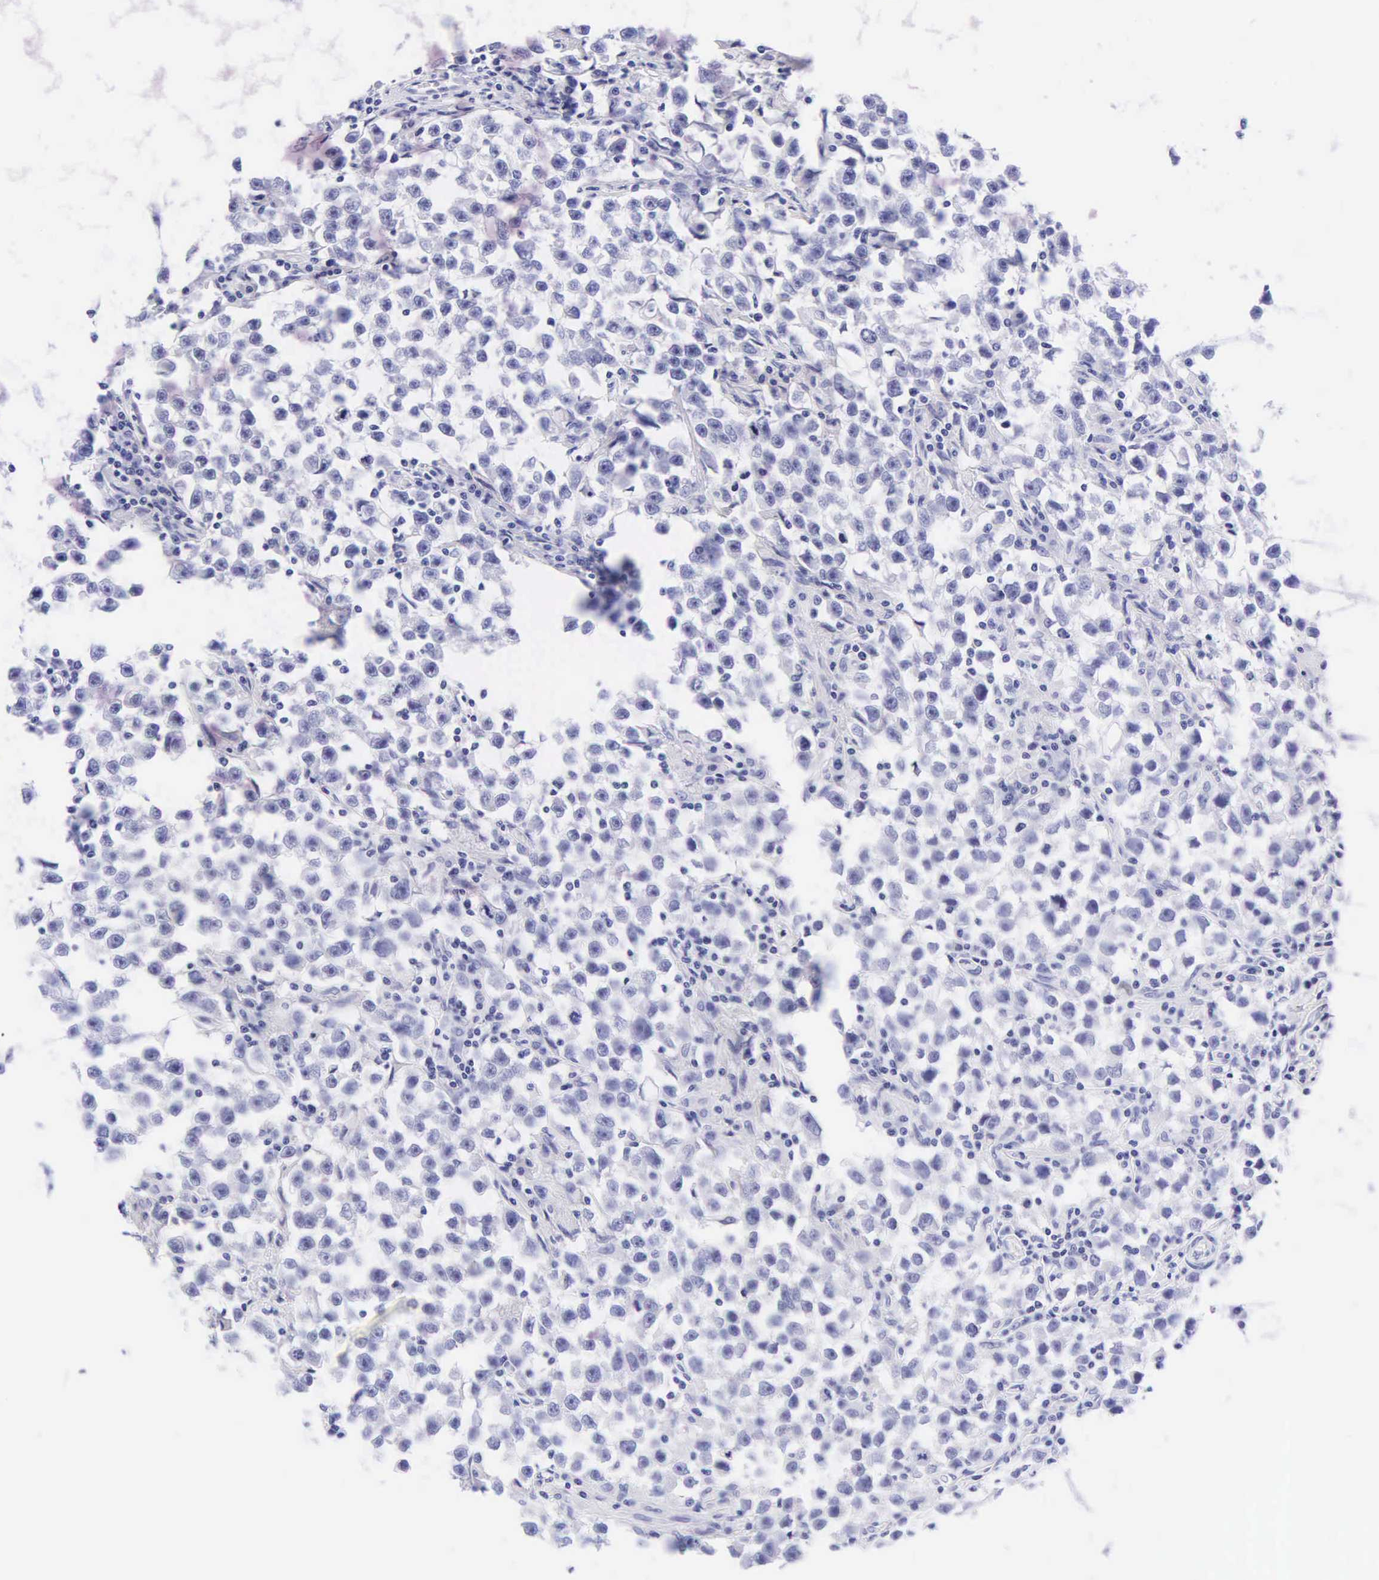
{"staining": {"intensity": "negative", "quantity": "none", "location": "none"}, "tissue": "testis cancer", "cell_type": "Tumor cells", "image_type": "cancer", "snomed": [{"axis": "morphology", "description": "Seminoma, NOS"}, {"axis": "topography", "description": "Testis"}], "caption": "Testis cancer (seminoma) was stained to show a protein in brown. There is no significant staining in tumor cells. (Immunohistochemistry (ihc), brightfield microscopy, high magnification).", "gene": "DES", "patient": {"sex": "male", "age": 33}}